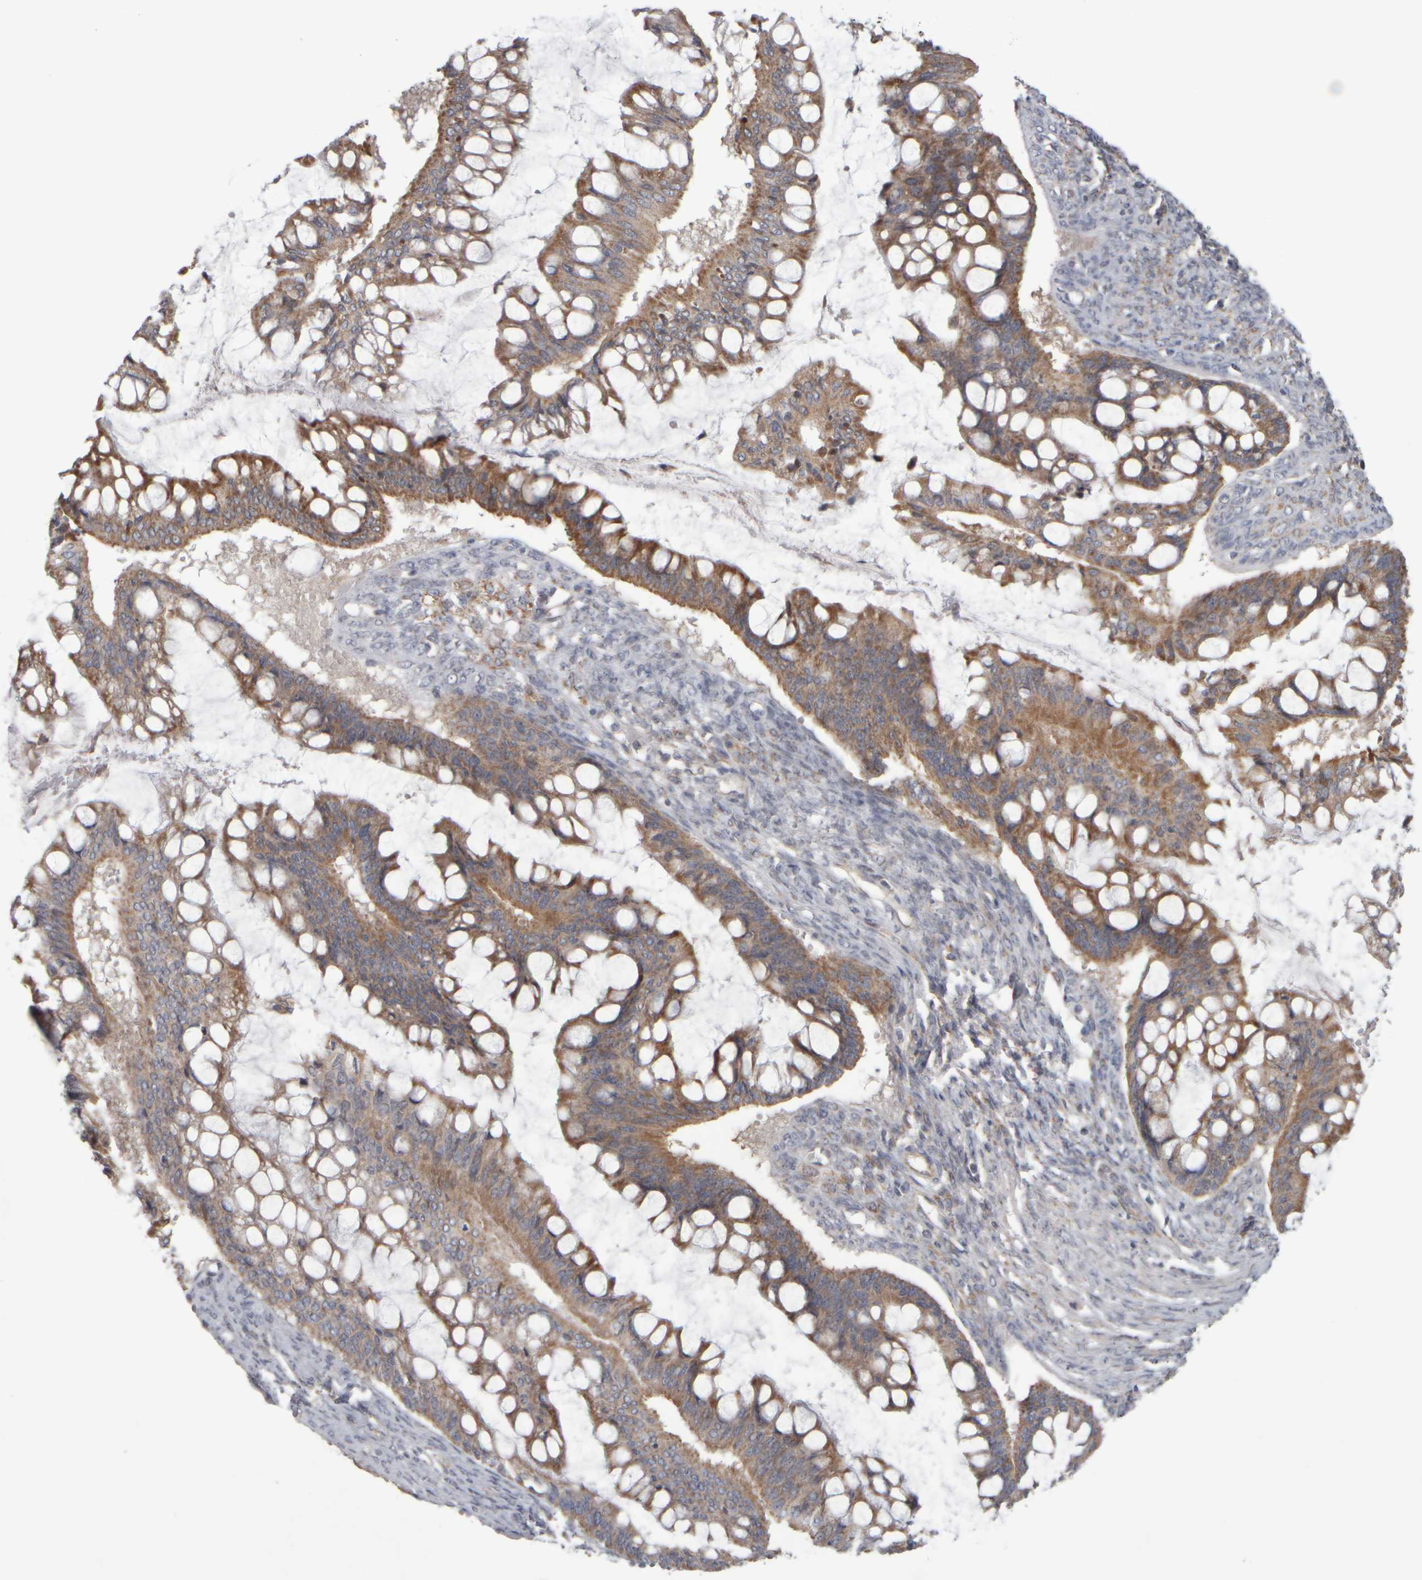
{"staining": {"intensity": "moderate", "quantity": ">75%", "location": "cytoplasmic/membranous"}, "tissue": "ovarian cancer", "cell_type": "Tumor cells", "image_type": "cancer", "snomed": [{"axis": "morphology", "description": "Cystadenocarcinoma, mucinous, NOS"}, {"axis": "topography", "description": "Ovary"}], "caption": "The micrograph demonstrates a brown stain indicating the presence of a protein in the cytoplasmic/membranous of tumor cells in ovarian mucinous cystadenocarcinoma.", "gene": "SCO1", "patient": {"sex": "female", "age": 73}}